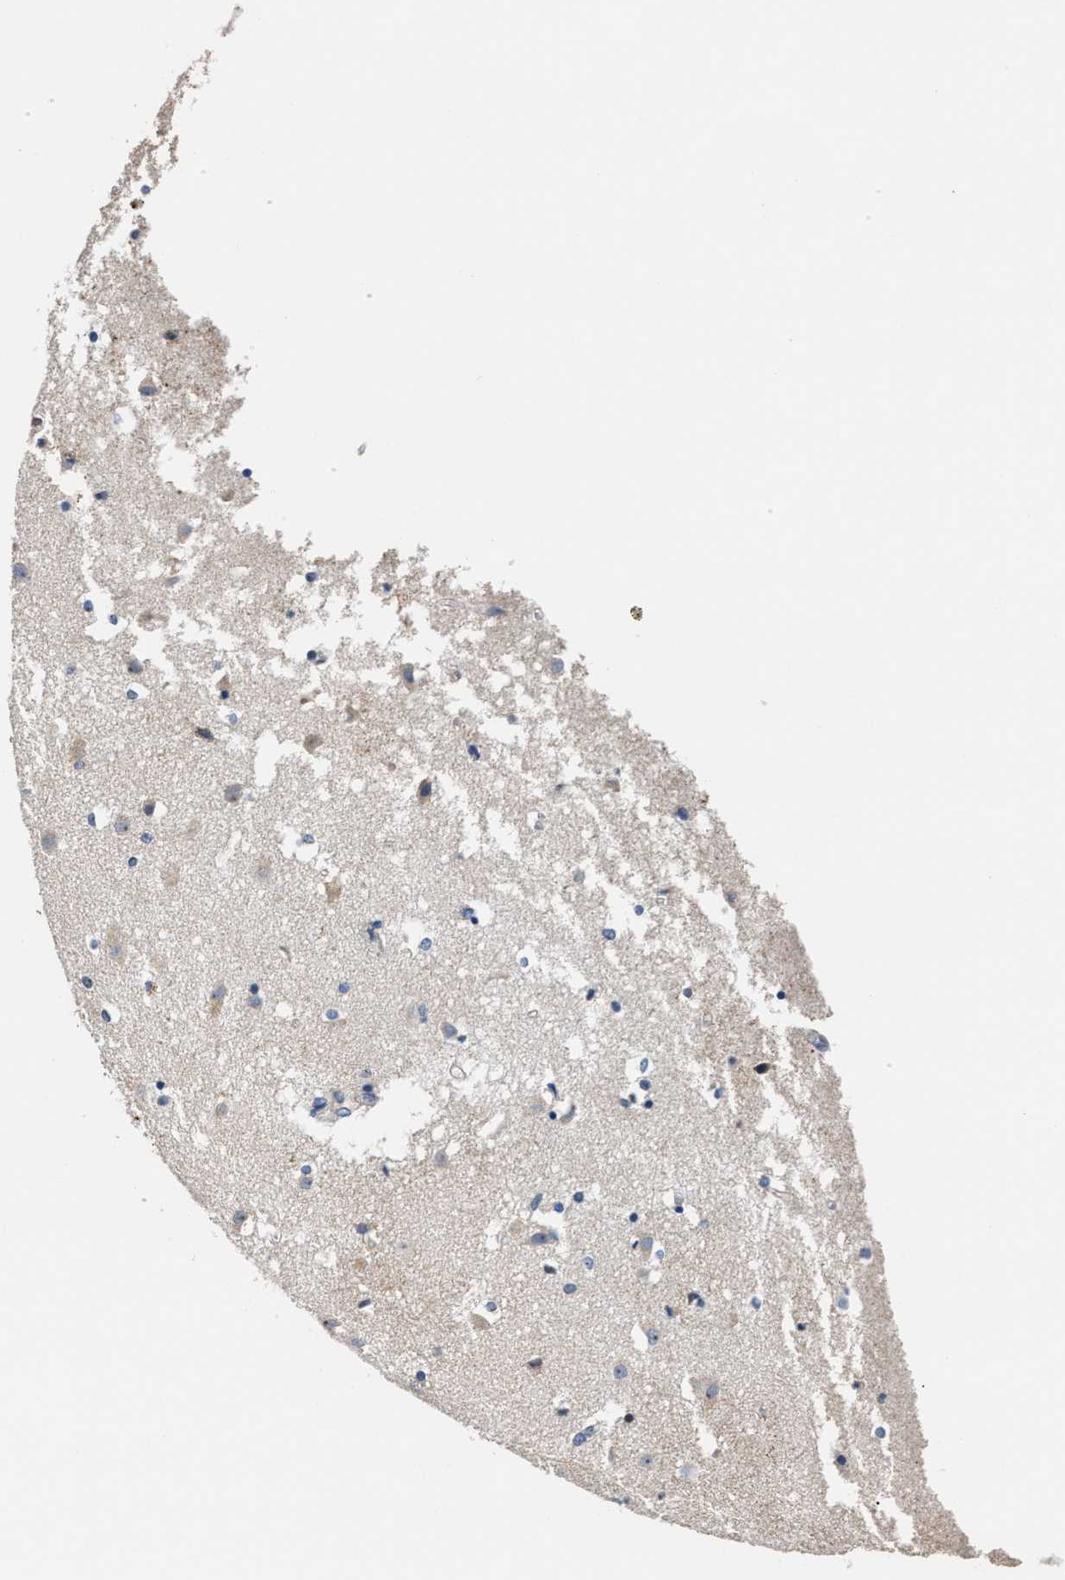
{"staining": {"intensity": "negative", "quantity": "none", "location": "none"}, "tissue": "caudate", "cell_type": "Glial cells", "image_type": "normal", "snomed": [{"axis": "morphology", "description": "Normal tissue, NOS"}, {"axis": "topography", "description": "Lateral ventricle wall"}], "caption": "Immunohistochemistry photomicrograph of benign caudate: caudate stained with DAB (3,3'-diaminobenzidine) shows no significant protein staining in glial cells. (DAB (3,3'-diaminobenzidine) immunohistochemistry (IHC), high magnification).", "gene": "MYH3", "patient": {"sex": "male", "age": 70}}